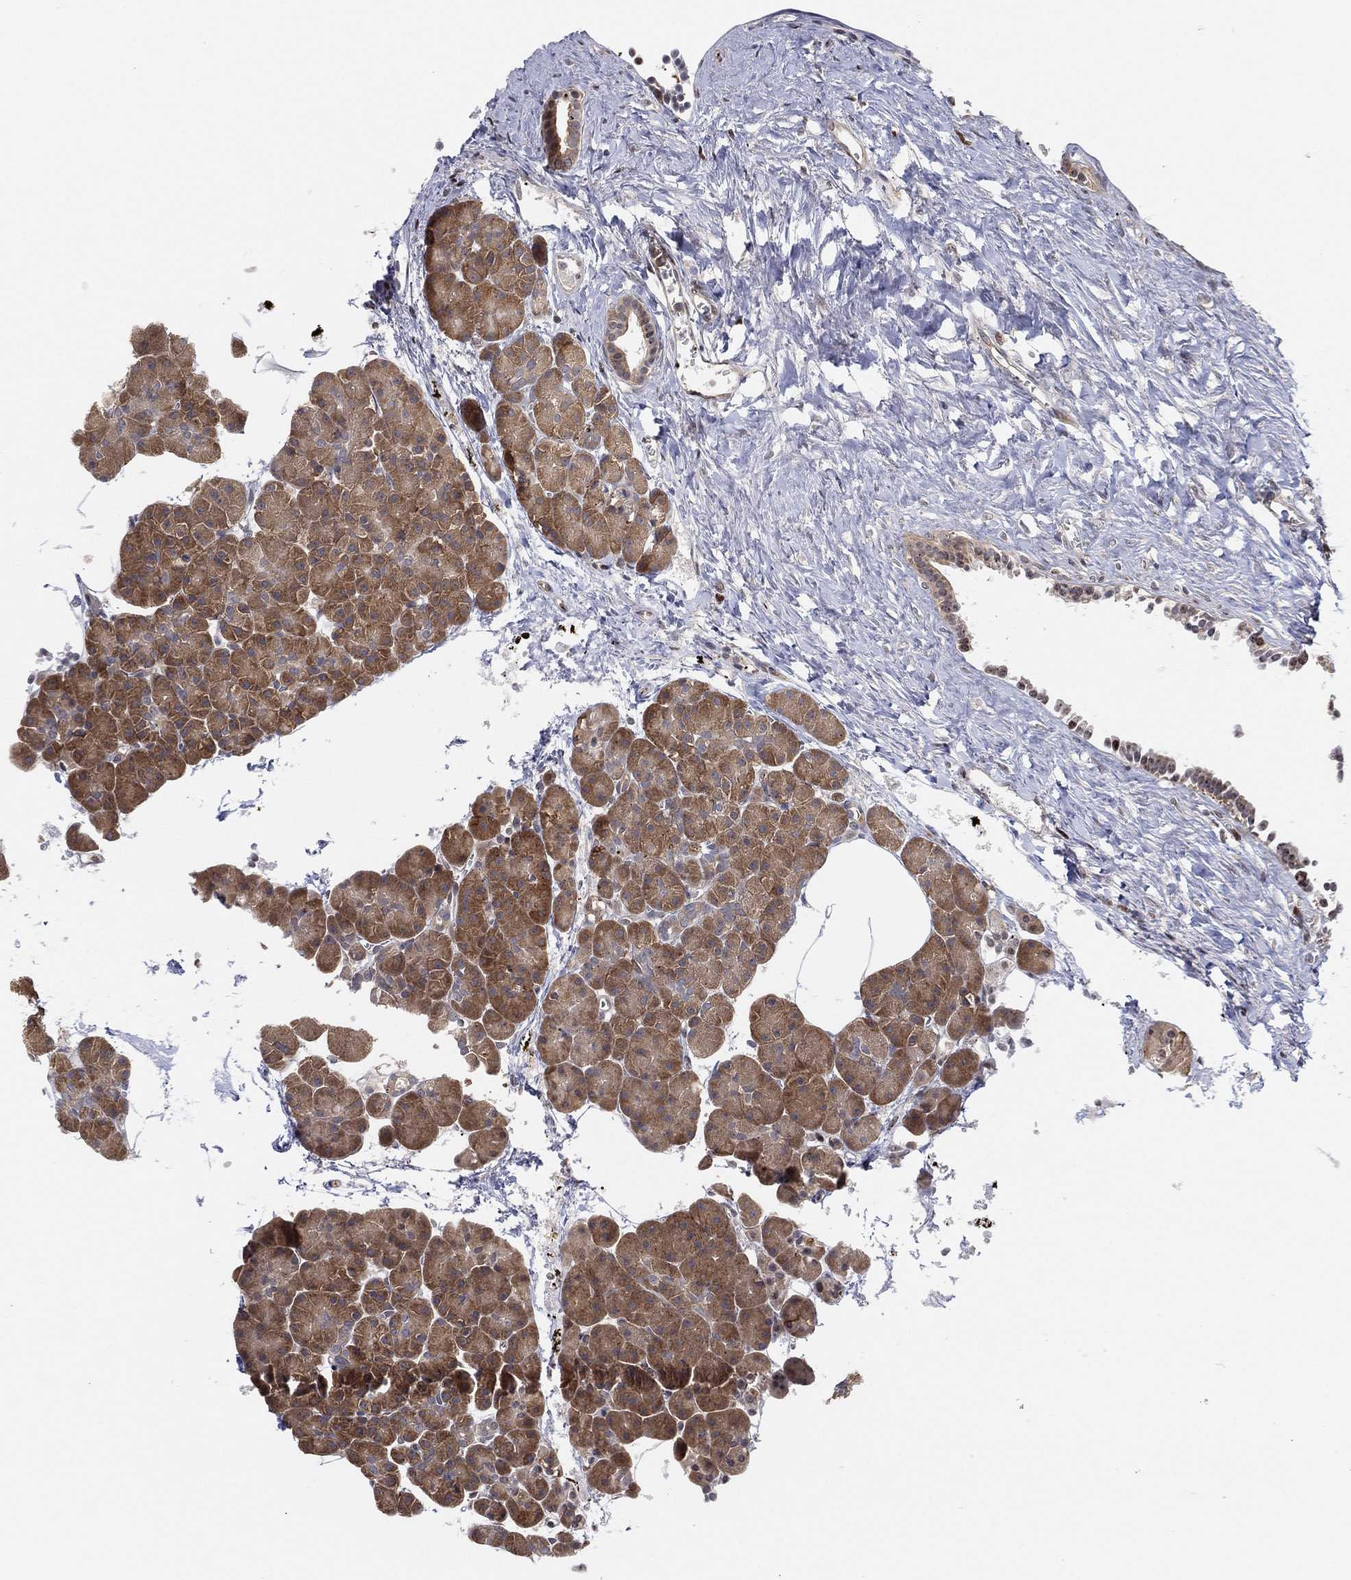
{"staining": {"intensity": "moderate", "quantity": ">75%", "location": "cytoplasmic/membranous"}, "tissue": "pancreas", "cell_type": "Exocrine glandular cells", "image_type": "normal", "snomed": [{"axis": "morphology", "description": "Normal tissue, NOS"}, {"axis": "topography", "description": "Pancreas"}], "caption": "This is a micrograph of IHC staining of benign pancreas, which shows moderate staining in the cytoplasmic/membranous of exocrine glandular cells.", "gene": "TMTC4", "patient": {"sex": "female", "age": 45}}